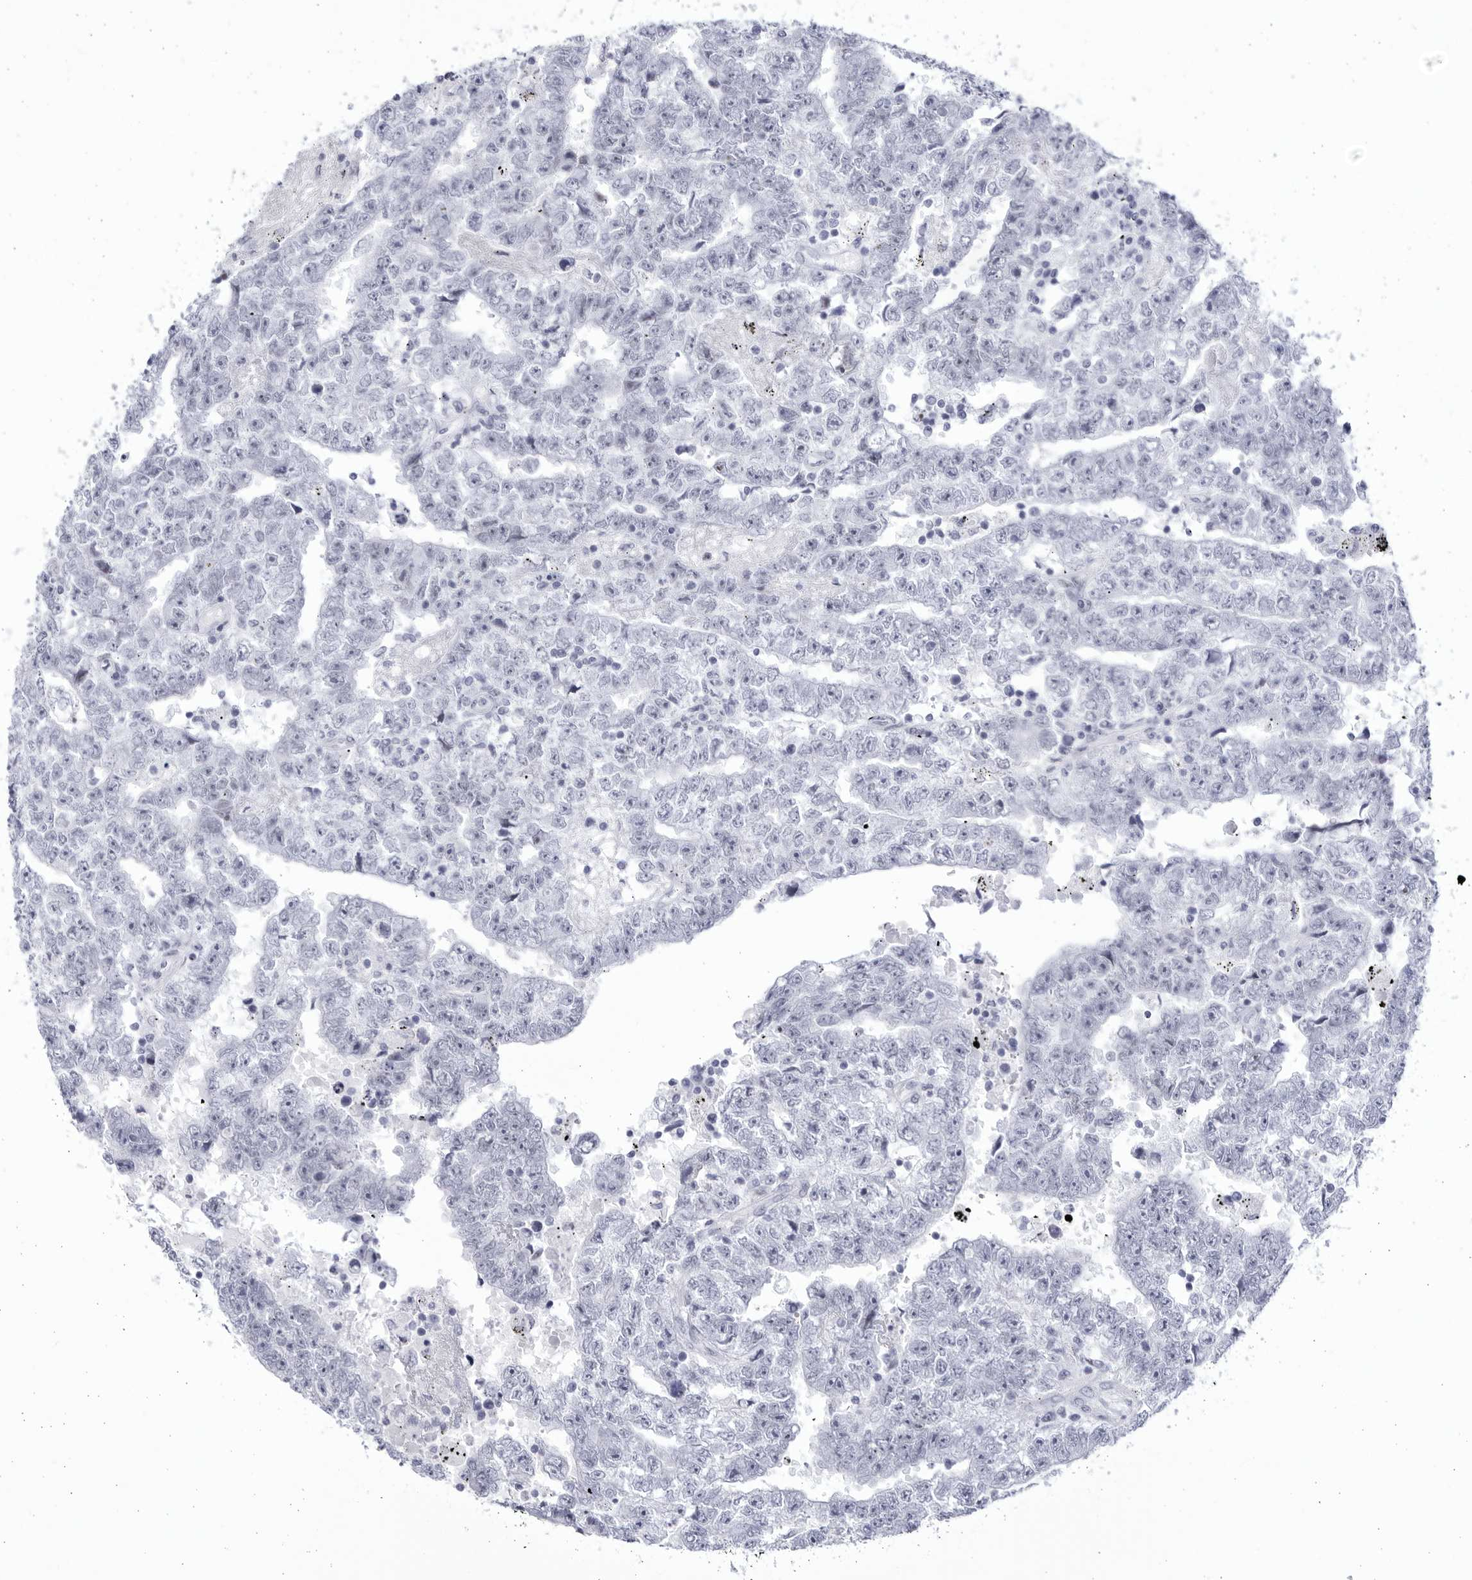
{"staining": {"intensity": "negative", "quantity": "none", "location": "none"}, "tissue": "testis cancer", "cell_type": "Tumor cells", "image_type": "cancer", "snomed": [{"axis": "morphology", "description": "Carcinoma, Embryonal, NOS"}, {"axis": "topography", "description": "Testis"}], "caption": "Protein analysis of testis embryonal carcinoma demonstrates no significant staining in tumor cells.", "gene": "CCDC181", "patient": {"sex": "male", "age": 25}}